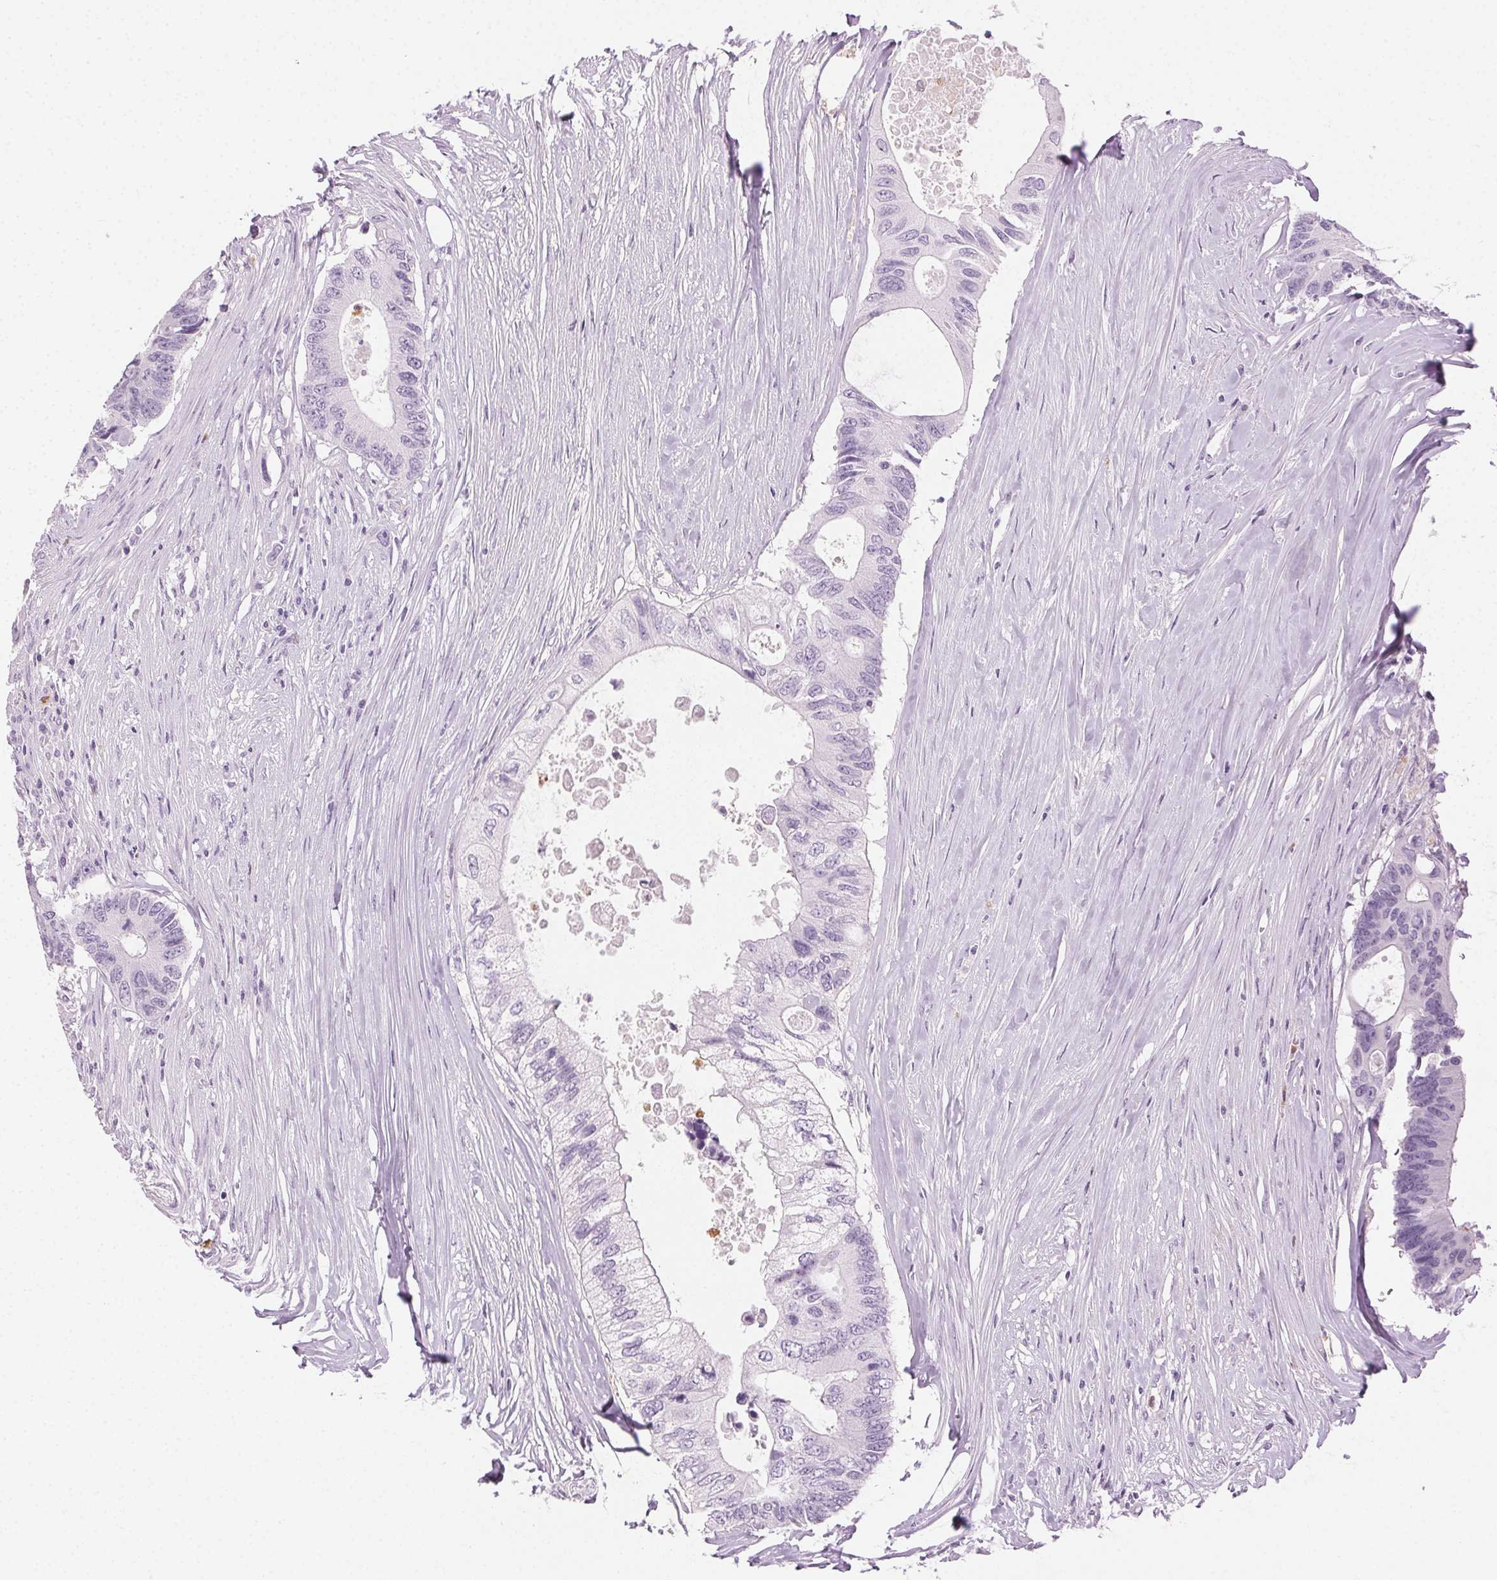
{"staining": {"intensity": "negative", "quantity": "none", "location": "none"}, "tissue": "colorectal cancer", "cell_type": "Tumor cells", "image_type": "cancer", "snomed": [{"axis": "morphology", "description": "Adenocarcinoma, NOS"}, {"axis": "topography", "description": "Colon"}], "caption": "Image shows no protein positivity in tumor cells of colorectal adenocarcinoma tissue. (Stains: DAB (3,3'-diaminobenzidine) IHC with hematoxylin counter stain, Microscopy: brightfield microscopy at high magnification).", "gene": "MPO", "patient": {"sex": "male", "age": 71}}